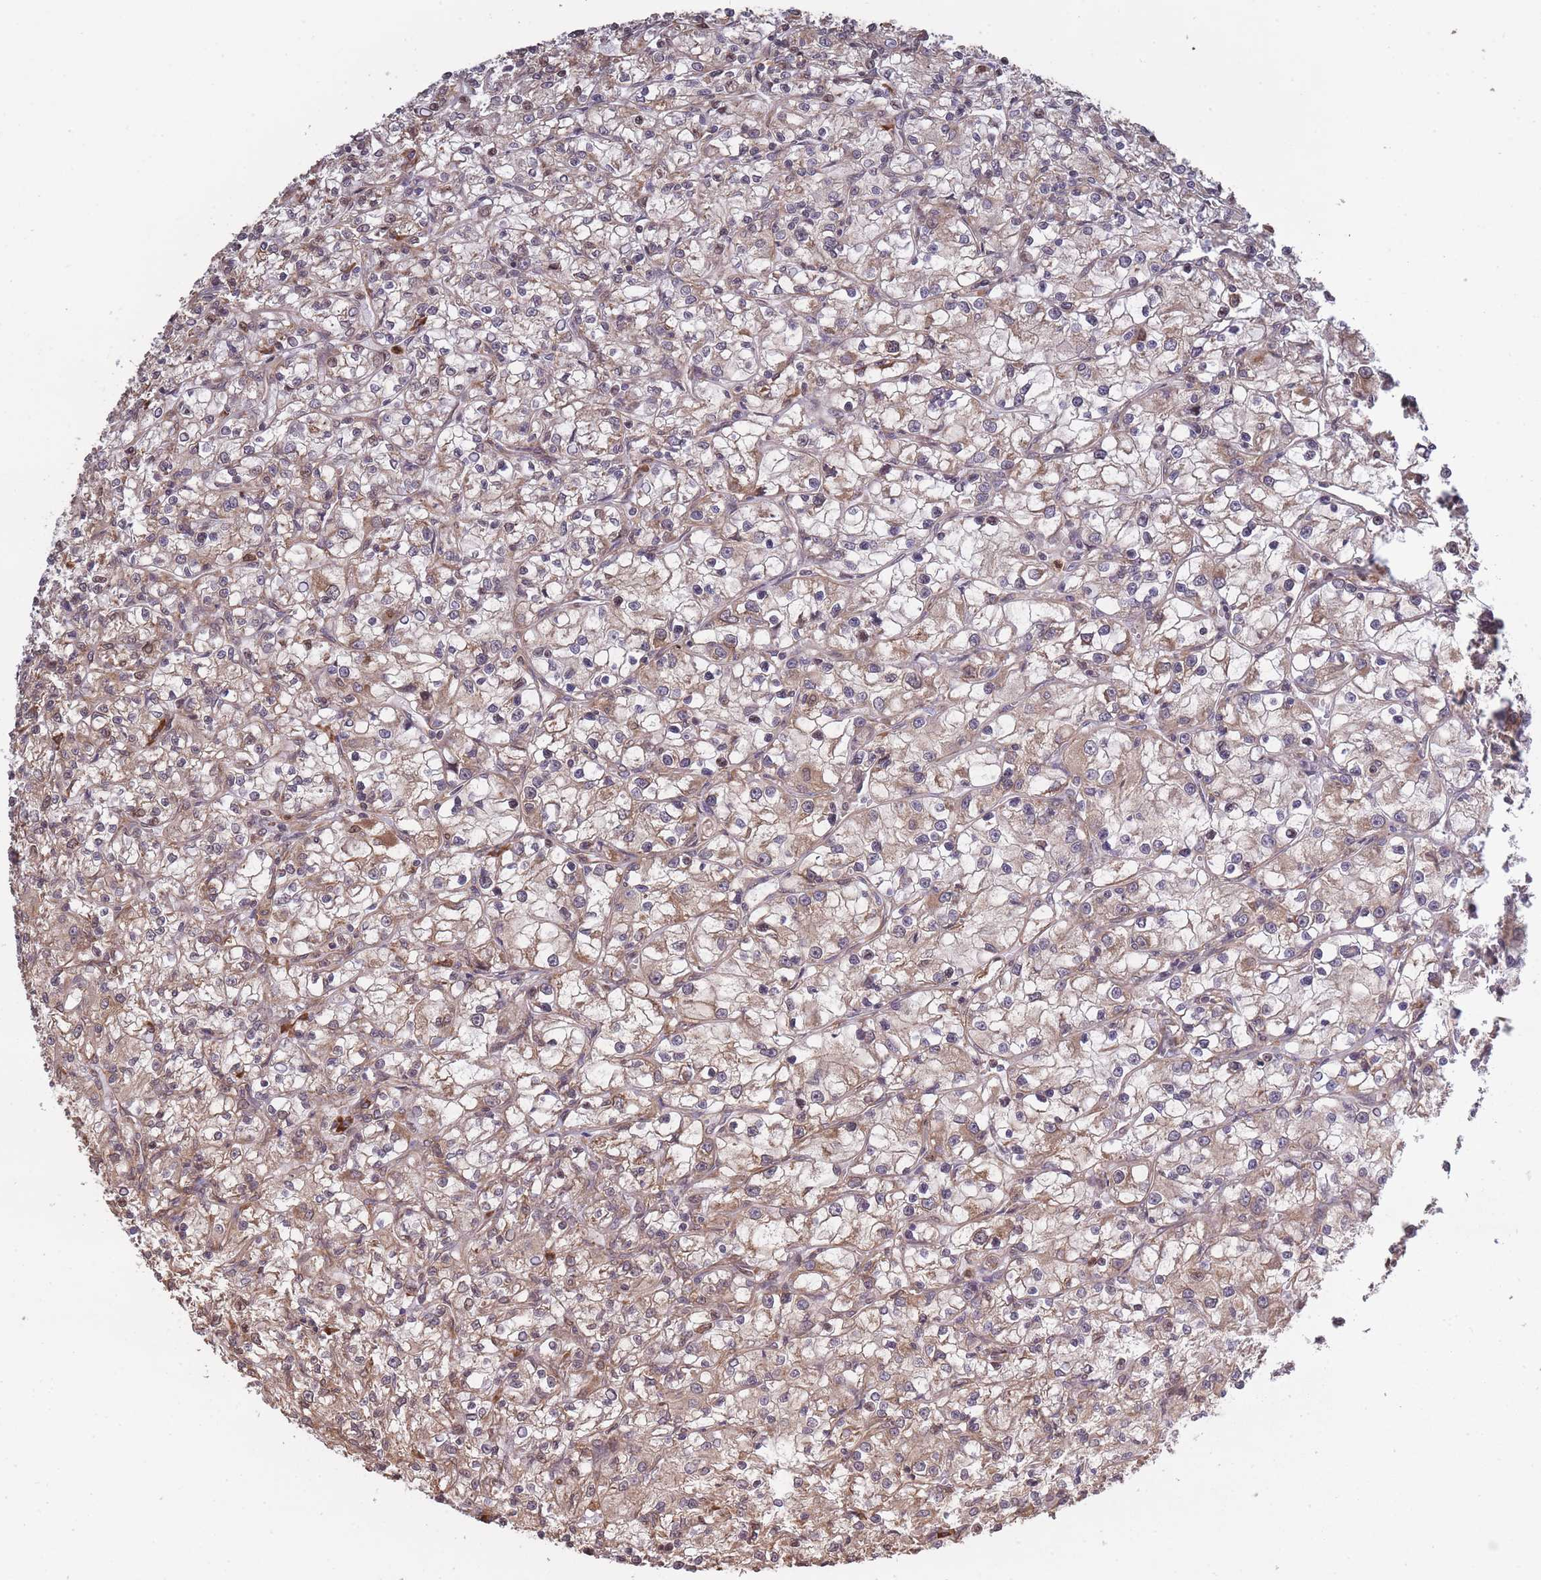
{"staining": {"intensity": "moderate", "quantity": "25%-75%", "location": "cytoplasmic/membranous"}, "tissue": "renal cancer", "cell_type": "Tumor cells", "image_type": "cancer", "snomed": [{"axis": "morphology", "description": "Adenocarcinoma, NOS"}, {"axis": "topography", "description": "Kidney"}], "caption": "Immunohistochemistry (IHC) of renal cancer shows medium levels of moderate cytoplasmic/membranous expression in approximately 25%-75% of tumor cells.", "gene": "ARL13B", "patient": {"sex": "female", "age": 59}}